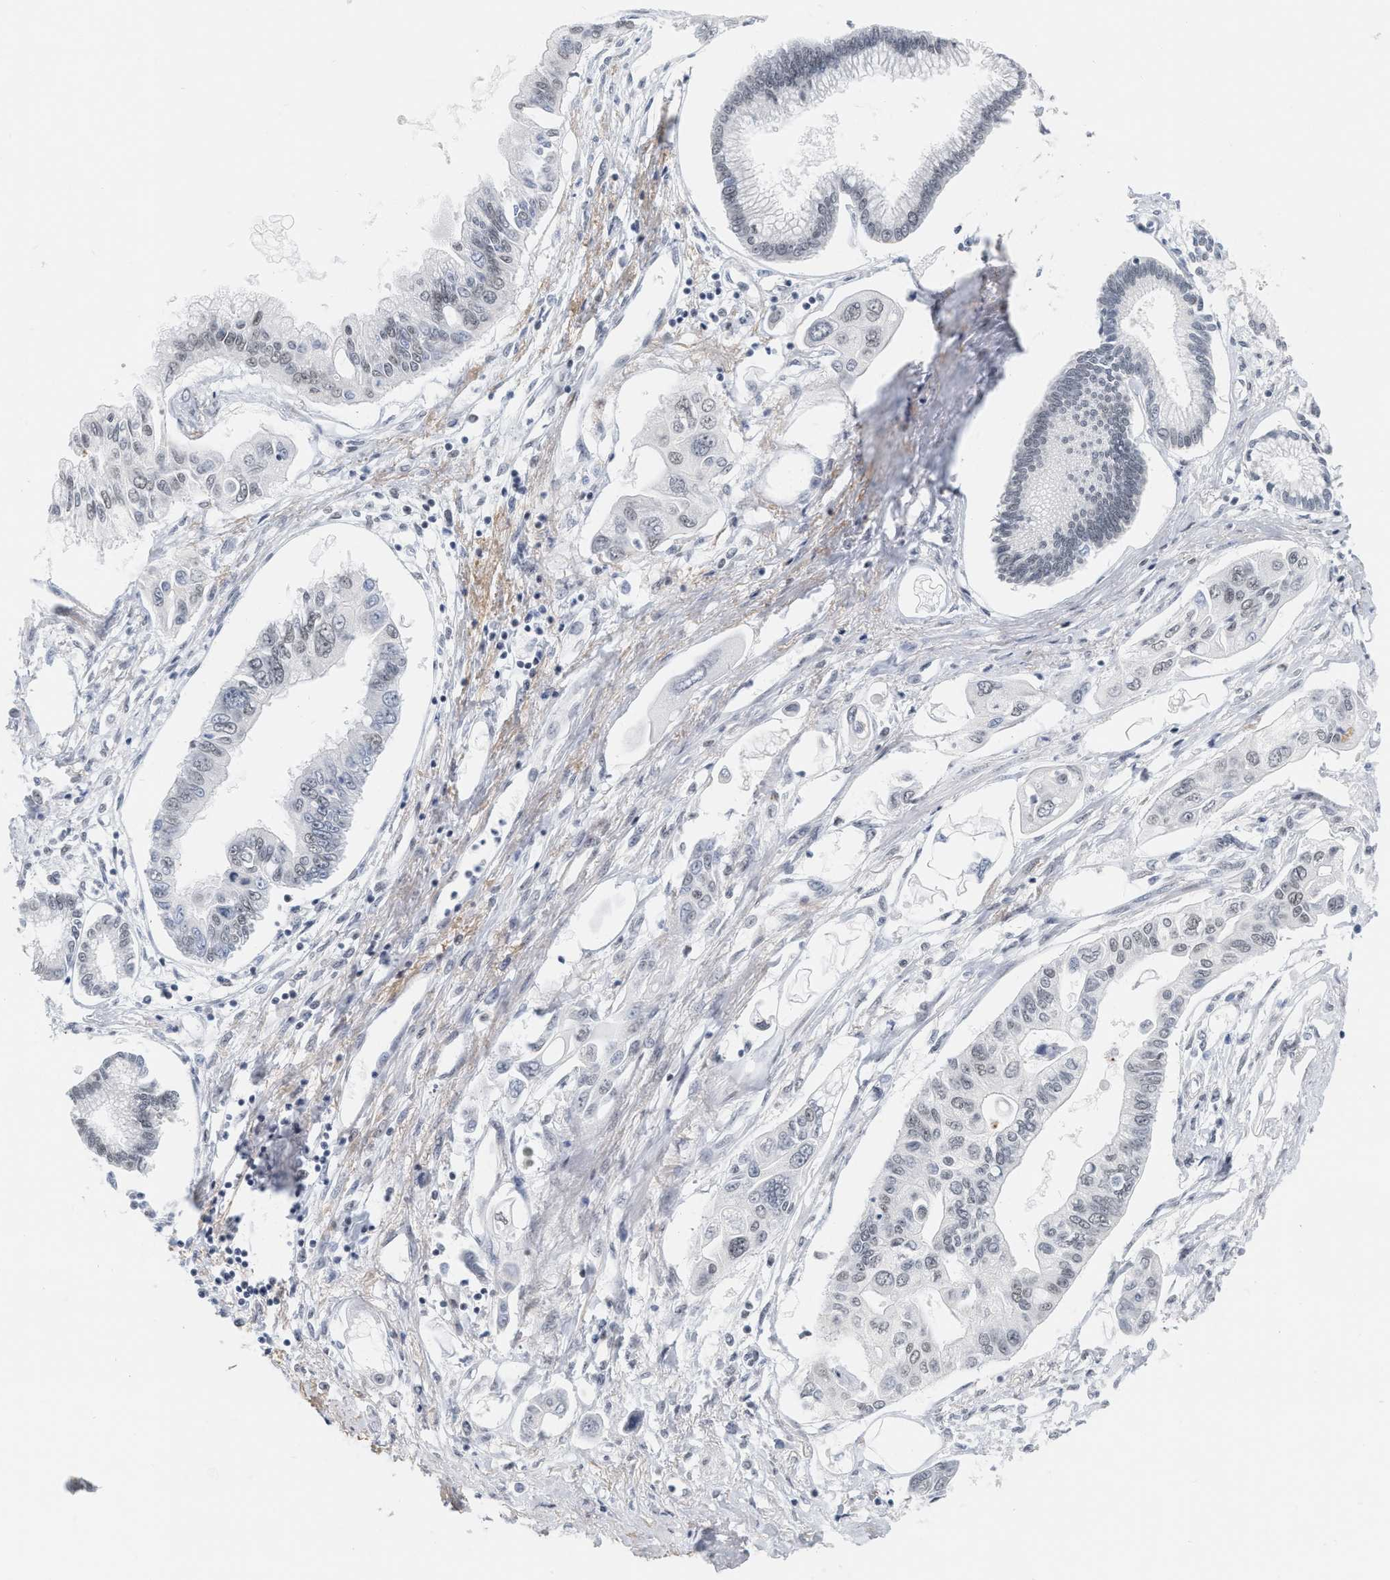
{"staining": {"intensity": "weak", "quantity": "25%-75%", "location": "nuclear"}, "tissue": "pancreatic cancer", "cell_type": "Tumor cells", "image_type": "cancer", "snomed": [{"axis": "morphology", "description": "Adenocarcinoma, NOS"}, {"axis": "topography", "description": "Pancreas"}], "caption": "Immunohistochemistry (DAB (3,3'-diaminobenzidine)) staining of human pancreatic adenocarcinoma demonstrates weak nuclear protein positivity in approximately 25%-75% of tumor cells.", "gene": "XIRP1", "patient": {"sex": "female", "age": 77}}